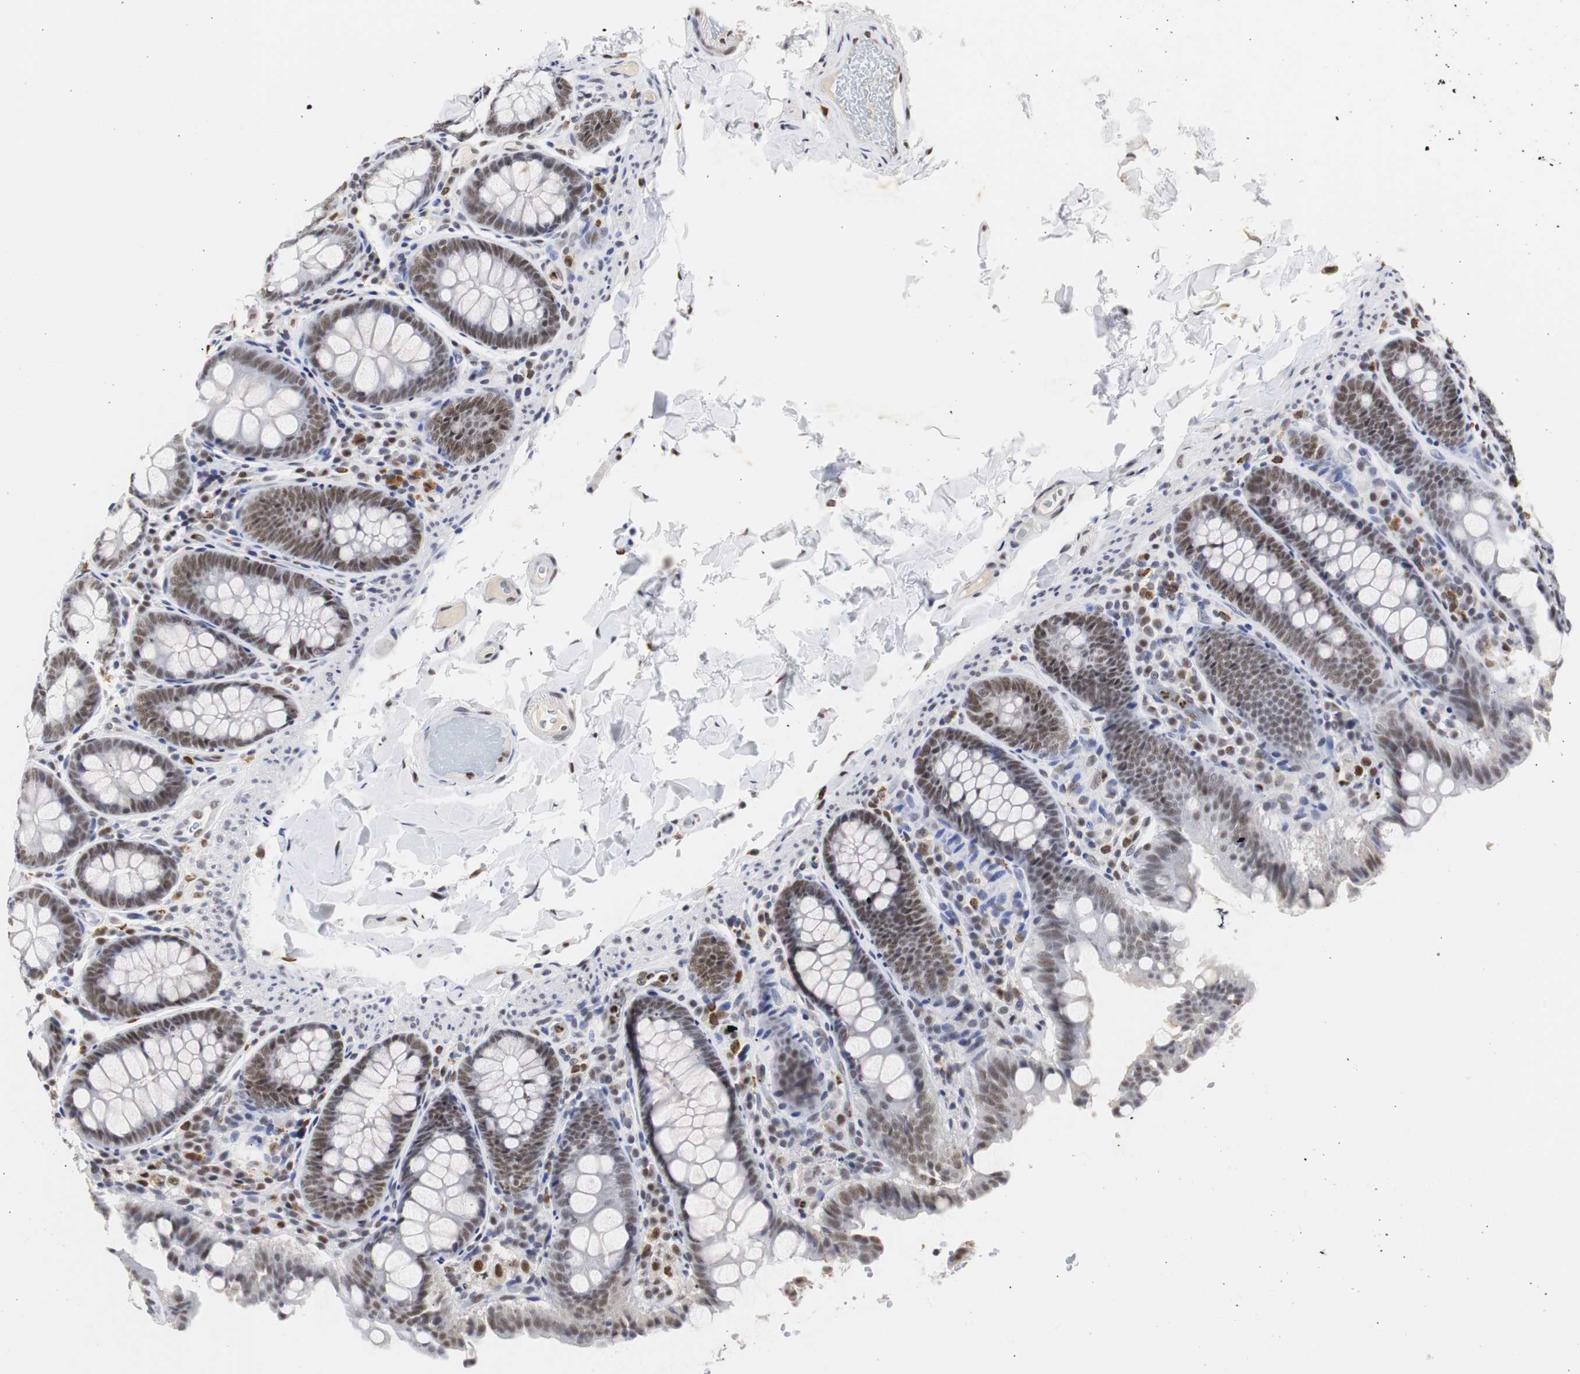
{"staining": {"intensity": "moderate", "quantity": "<25%", "location": "nuclear"}, "tissue": "colon", "cell_type": "Endothelial cells", "image_type": "normal", "snomed": [{"axis": "morphology", "description": "Normal tissue, NOS"}, {"axis": "topography", "description": "Colon"}], "caption": "There is low levels of moderate nuclear staining in endothelial cells of normal colon, as demonstrated by immunohistochemical staining (brown color).", "gene": "ZFC3H1", "patient": {"sex": "female", "age": 61}}